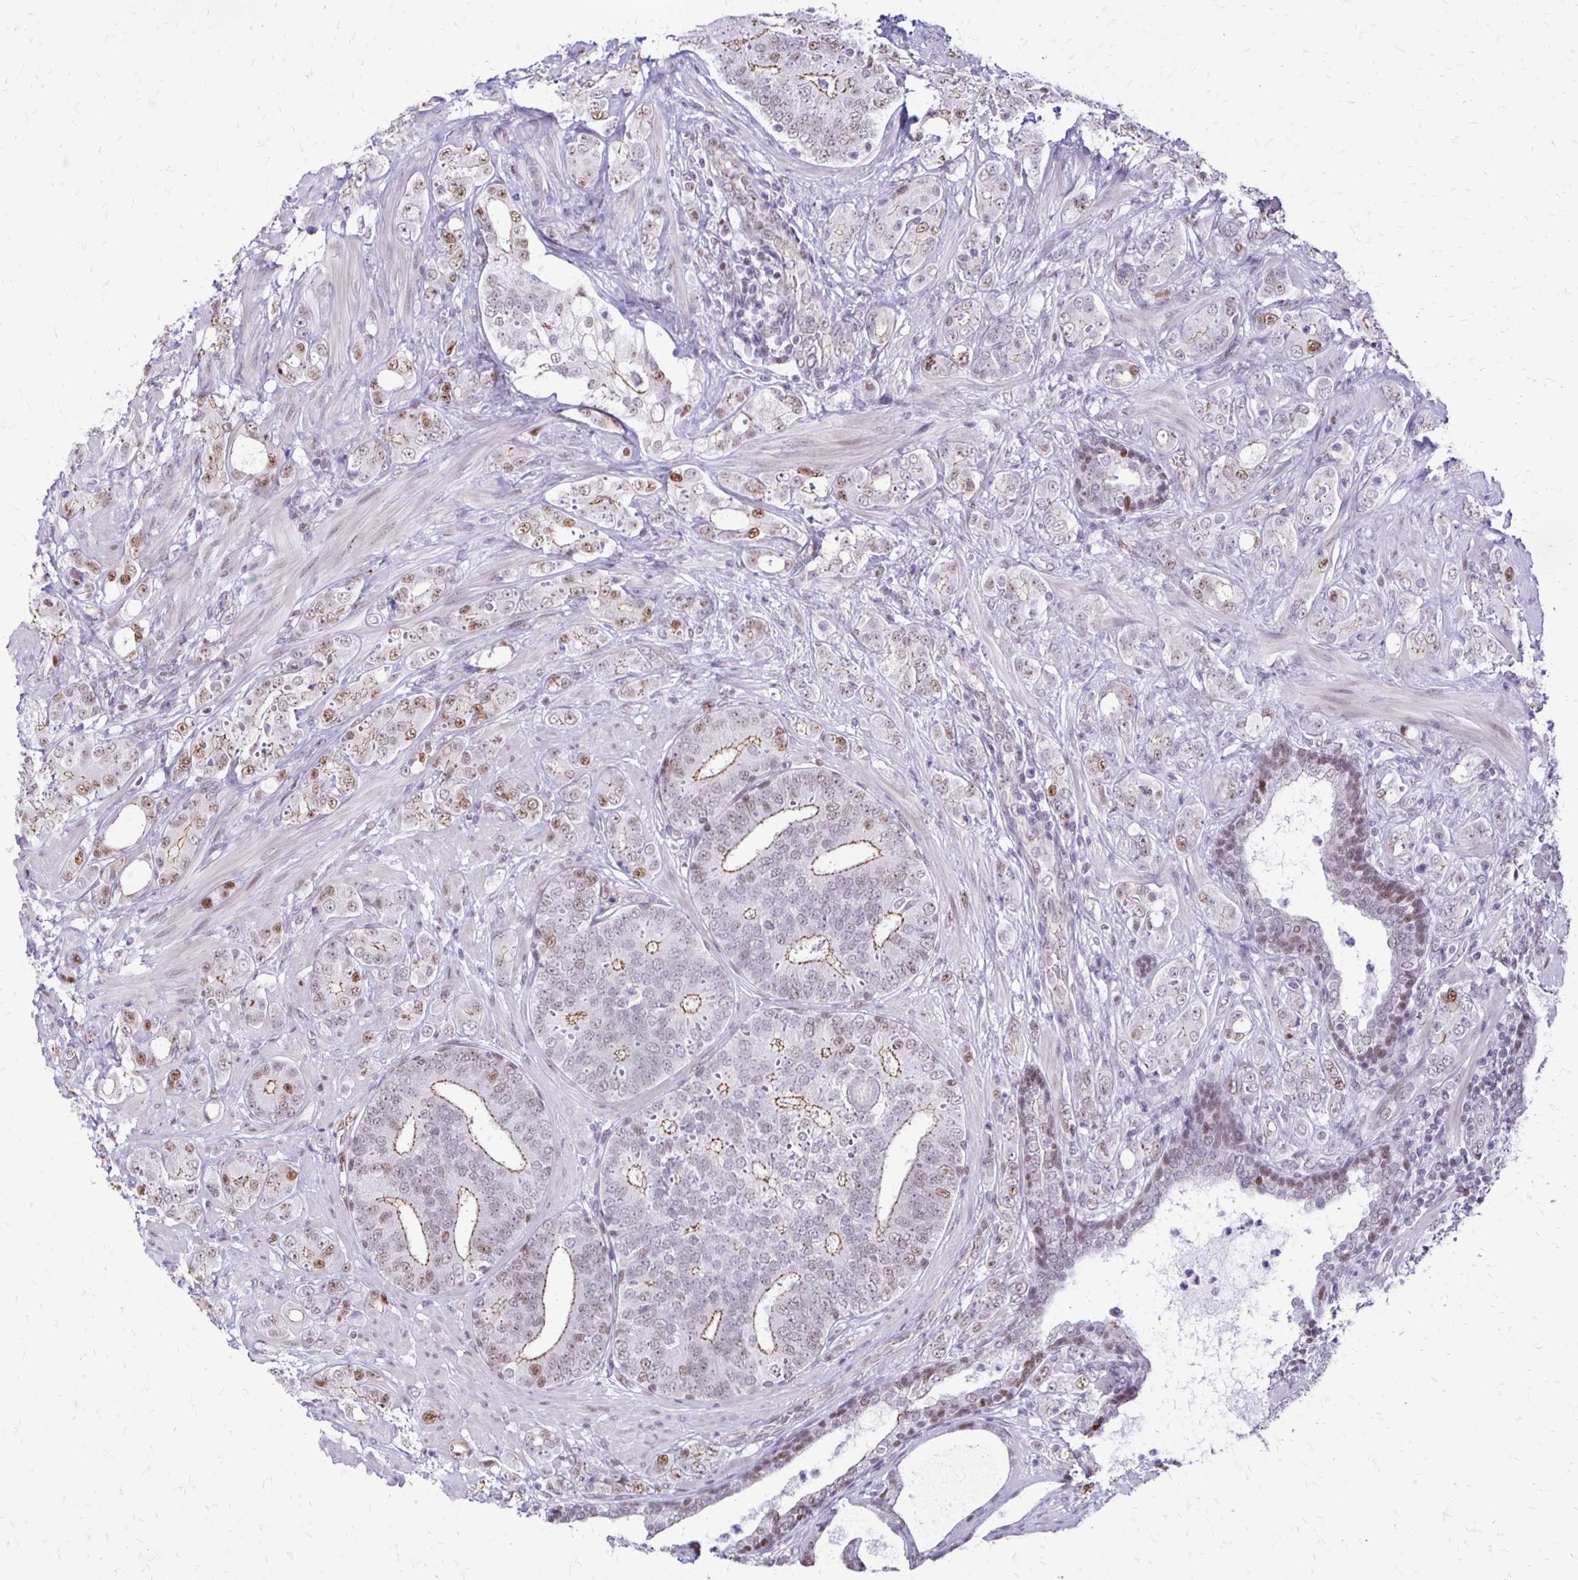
{"staining": {"intensity": "weak", "quantity": "25%-75%", "location": "cytoplasmic/membranous,nuclear"}, "tissue": "prostate cancer", "cell_type": "Tumor cells", "image_type": "cancer", "snomed": [{"axis": "morphology", "description": "Adenocarcinoma, High grade"}, {"axis": "topography", "description": "Prostate"}], "caption": "Protein analysis of prostate cancer (adenocarcinoma (high-grade)) tissue demonstrates weak cytoplasmic/membranous and nuclear staining in about 25%-75% of tumor cells.", "gene": "DDB2", "patient": {"sex": "male", "age": 62}}